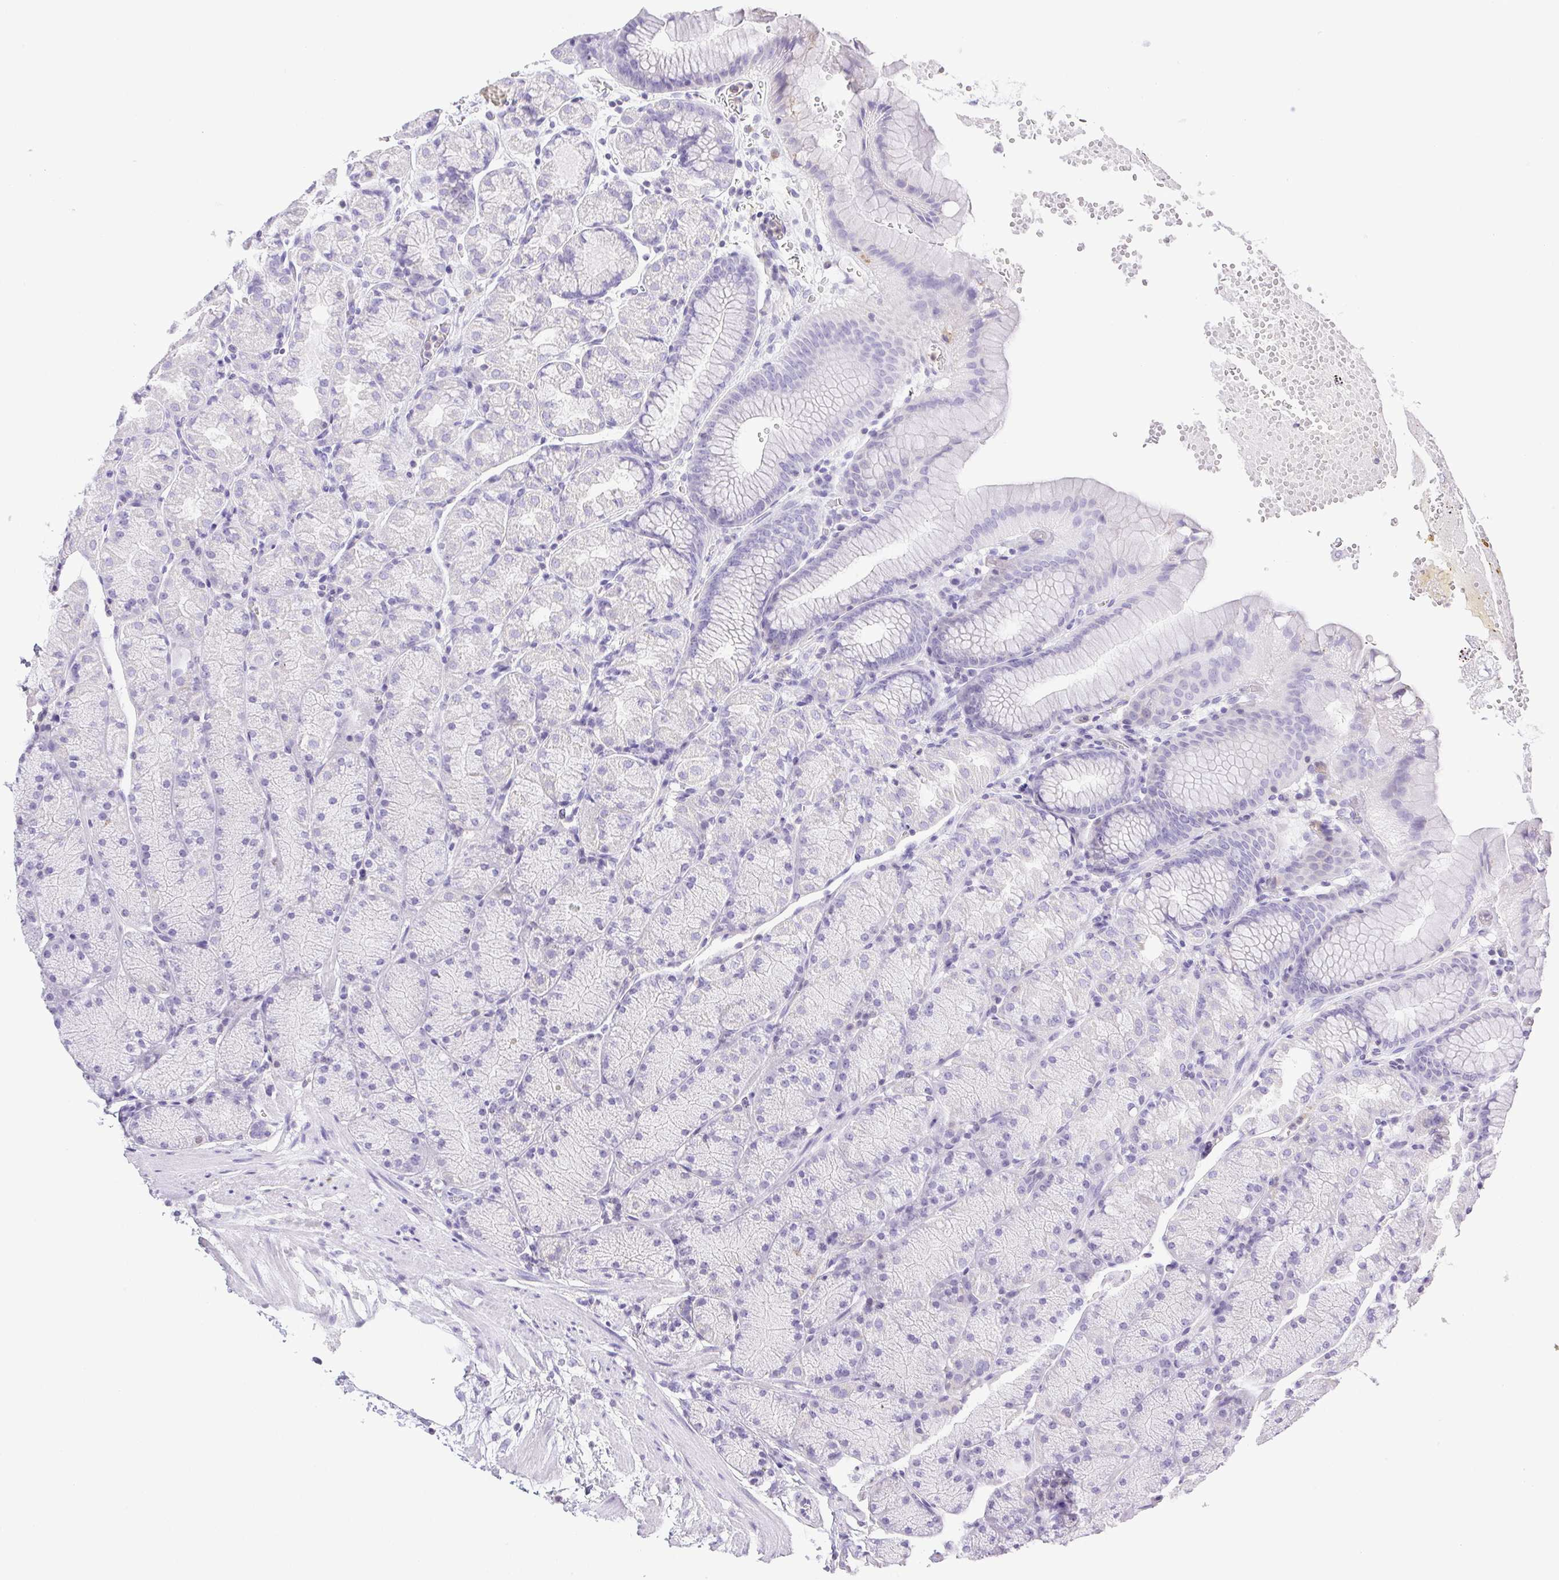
{"staining": {"intensity": "negative", "quantity": "none", "location": "none"}, "tissue": "stomach", "cell_type": "Glandular cells", "image_type": "normal", "snomed": [{"axis": "morphology", "description": "Normal tissue, NOS"}, {"axis": "topography", "description": "Stomach, upper"}, {"axis": "topography", "description": "Stomach"}], "caption": "This is a micrograph of IHC staining of unremarkable stomach, which shows no expression in glandular cells. (DAB (3,3'-diaminobenzidine) immunohistochemistry with hematoxylin counter stain).", "gene": "SYNPR", "patient": {"sex": "male", "age": 76}}